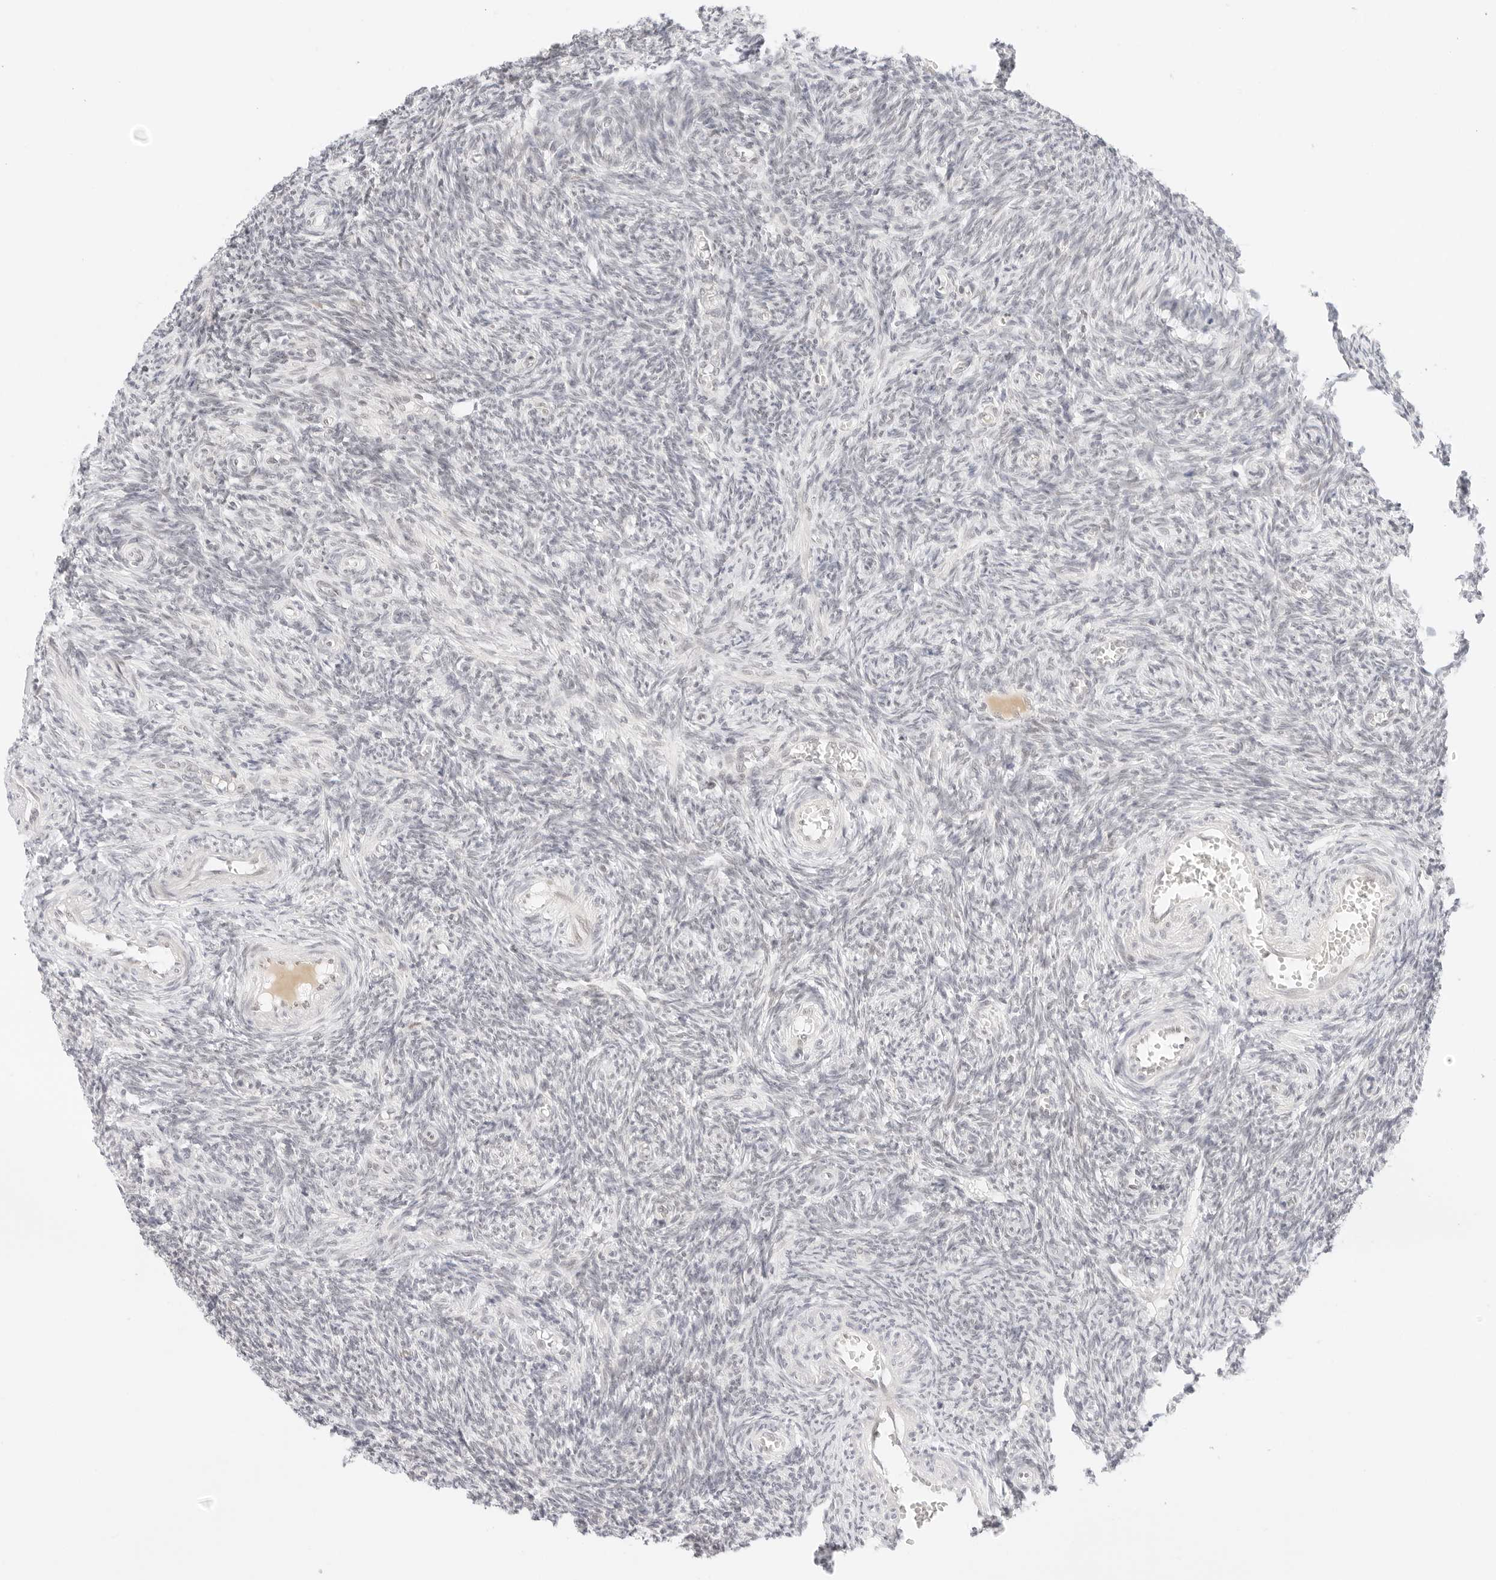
{"staining": {"intensity": "negative", "quantity": "none", "location": "none"}, "tissue": "ovary", "cell_type": "Ovarian stroma cells", "image_type": "normal", "snomed": [{"axis": "morphology", "description": "Normal tissue, NOS"}, {"axis": "topography", "description": "Ovary"}], "caption": "Immunohistochemistry of unremarkable ovary exhibits no positivity in ovarian stroma cells.", "gene": "POLR3C", "patient": {"sex": "female", "age": 27}}